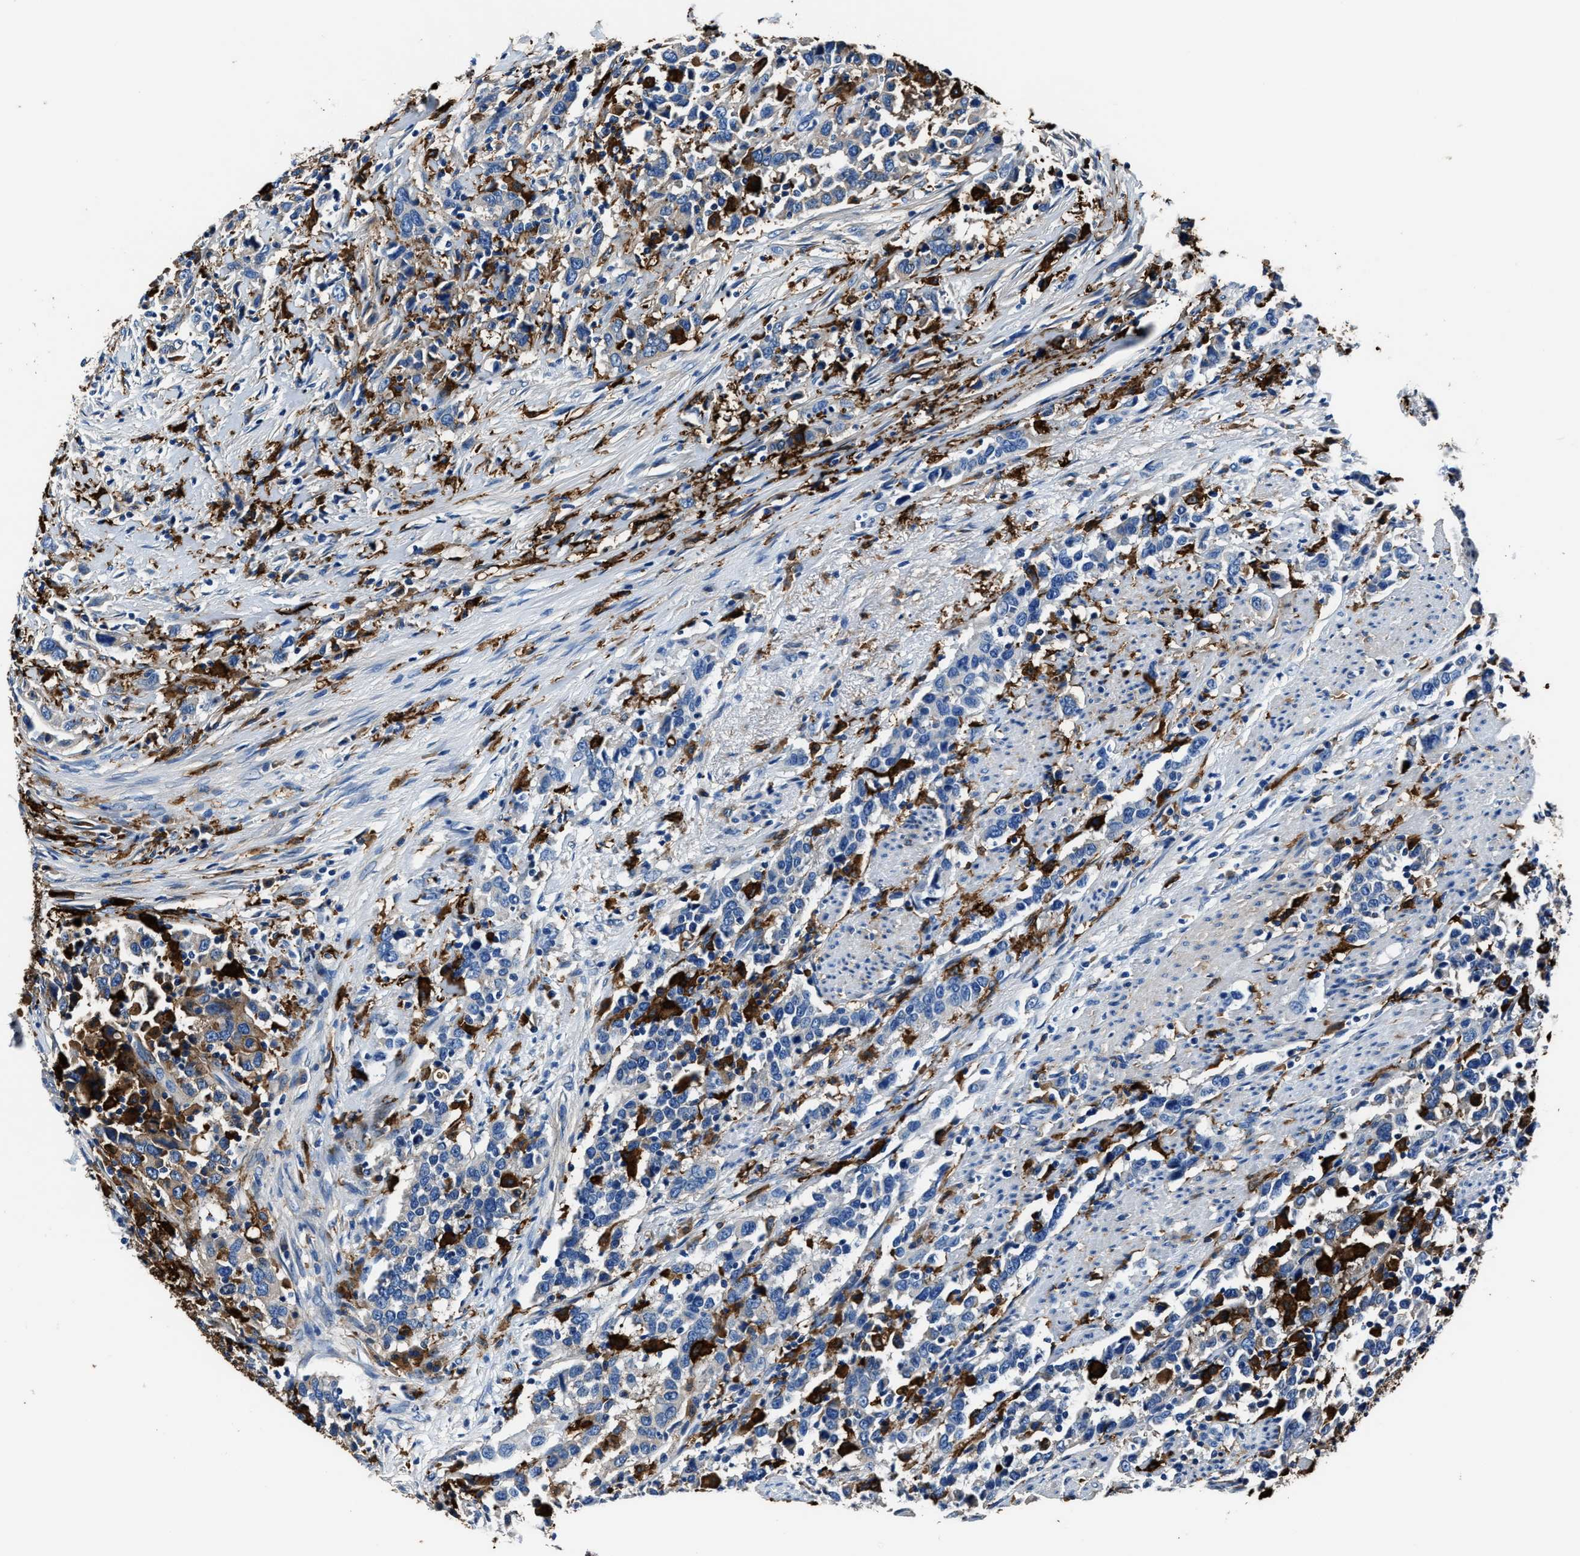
{"staining": {"intensity": "weak", "quantity": "25%-75%", "location": "cytoplasmic/membranous"}, "tissue": "urothelial cancer", "cell_type": "Tumor cells", "image_type": "cancer", "snomed": [{"axis": "morphology", "description": "Urothelial carcinoma, High grade"}, {"axis": "topography", "description": "Urinary bladder"}], "caption": "Immunohistochemical staining of human urothelial cancer shows low levels of weak cytoplasmic/membranous protein positivity in about 25%-75% of tumor cells. The staining was performed using DAB (3,3'-diaminobenzidine), with brown indicating positive protein expression. Nuclei are stained blue with hematoxylin.", "gene": "FTL", "patient": {"sex": "male", "age": 61}}